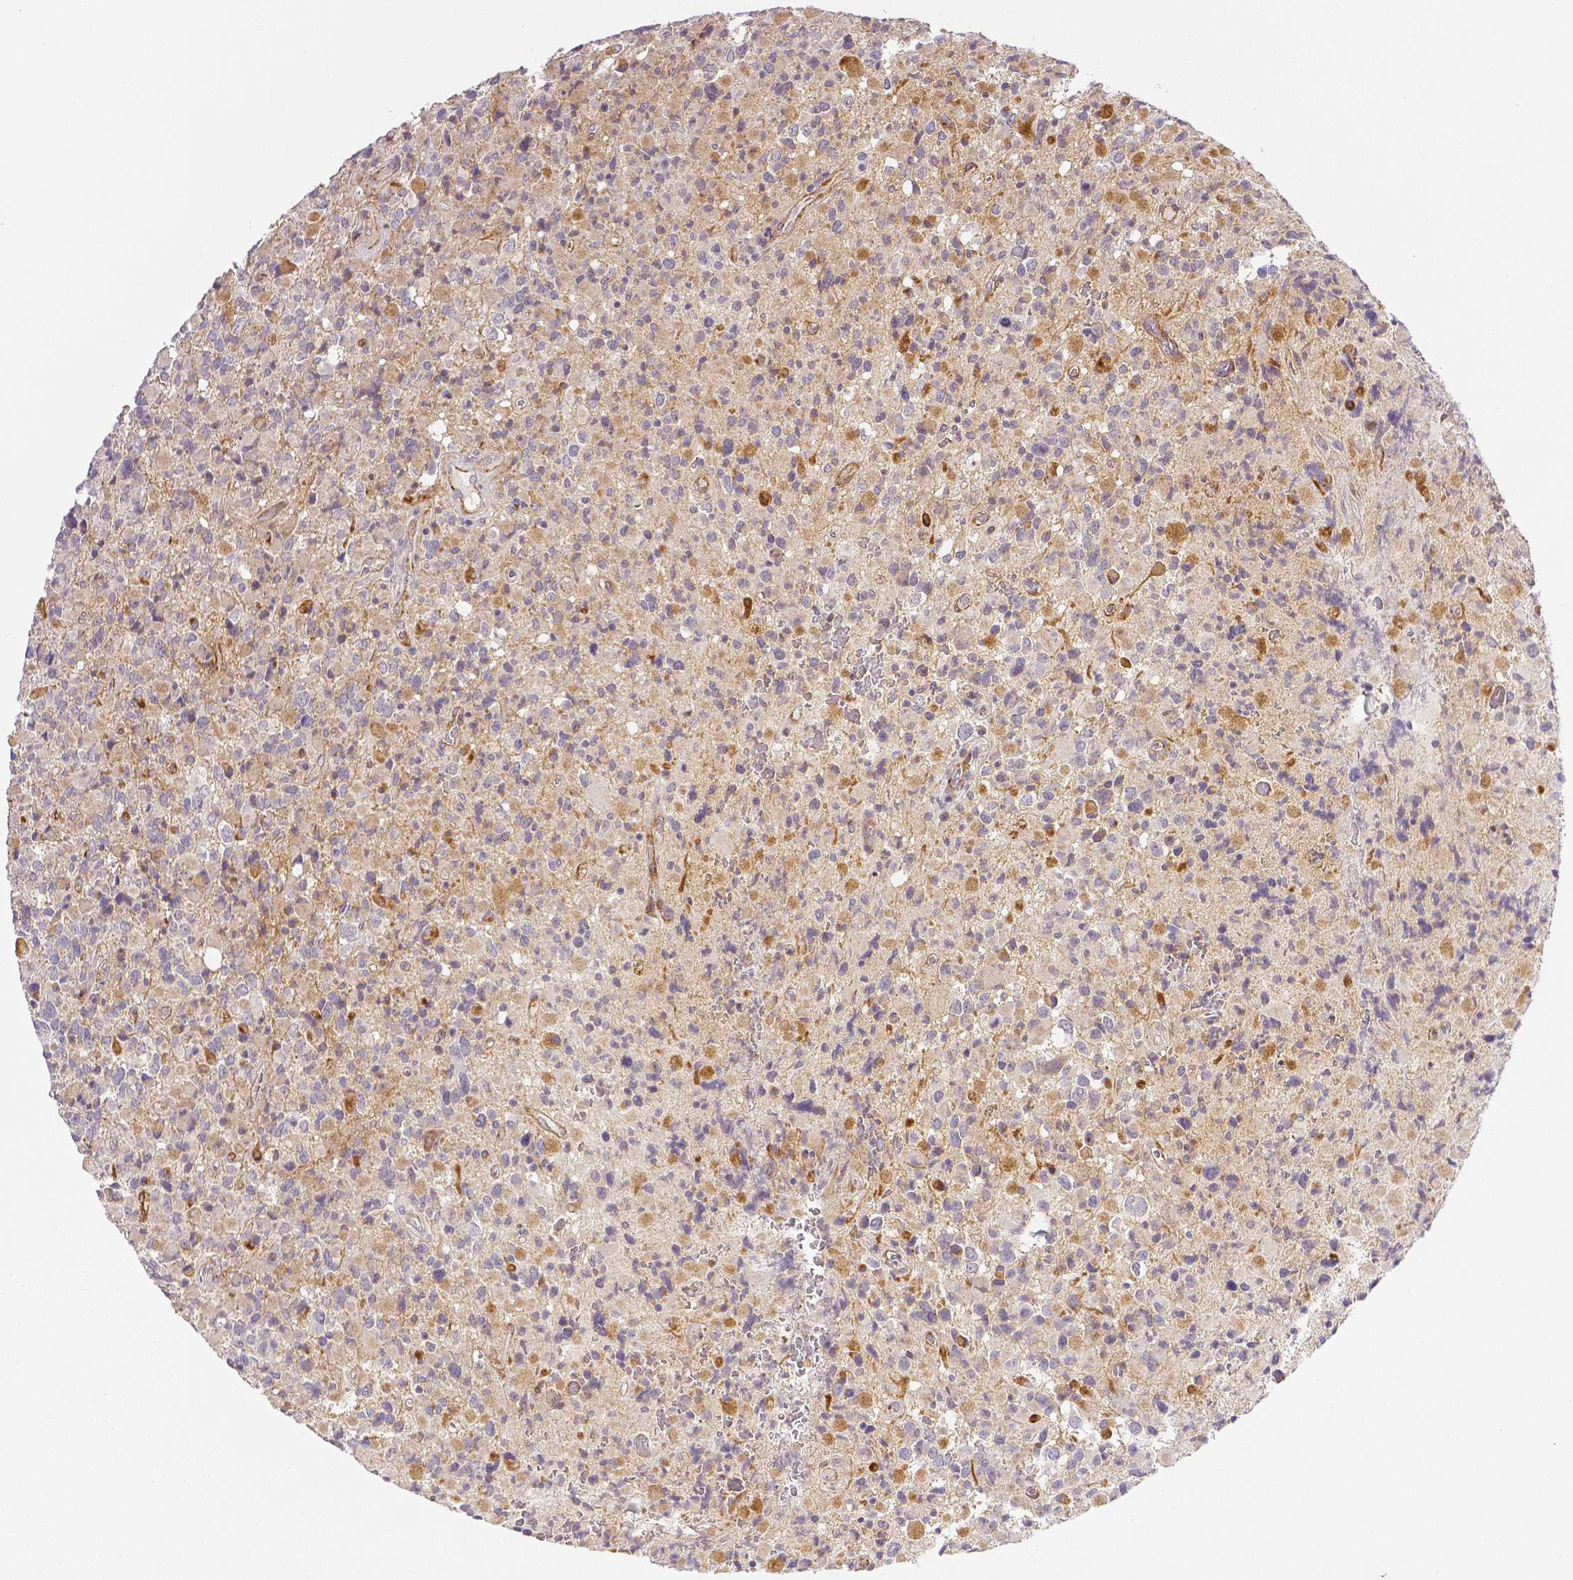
{"staining": {"intensity": "negative", "quantity": "none", "location": "none"}, "tissue": "glioma", "cell_type": "Tumor cells", "image_type": "cancer", "snomed": [{"axis": "morphology", "description": "Glioma, malignant, High grade"}, {"axis": "topography", "description": "Brain"}], "caption": "This is an IHC image of human glioma. There is no positivity in tumor cells.", "gene": "THY1", "patient": {"sex": "female", "age": 40}}